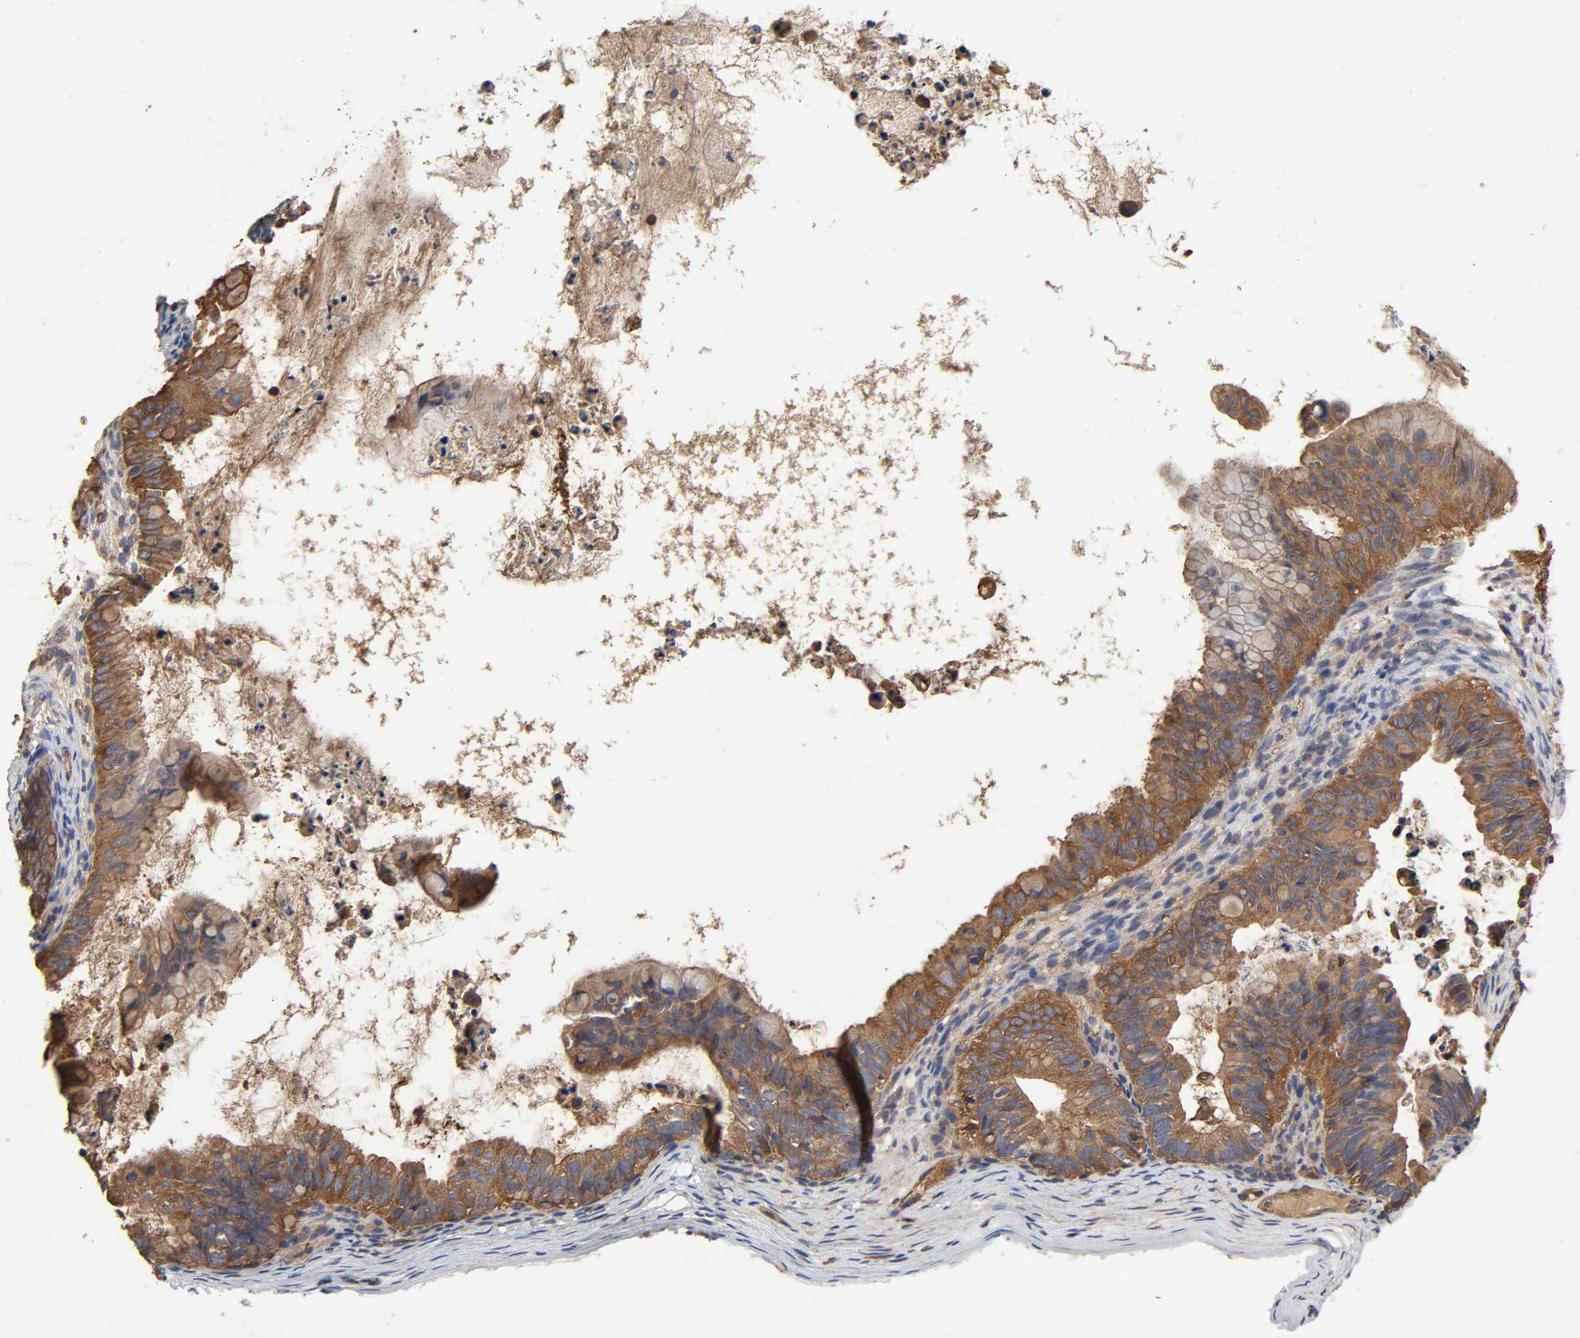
{"staining": {"intensity": "strong", "quantity": "25%-75%", "location": "cytoplasmic/membranous"}, "tissue": "ovarian cancer", "cell_type": "Tumor cells", "image_type": "cancer", "snomed": [{"axis": "morphology", "description": "Cystadenocarcinoma, mucinous, NOS"}, {"axis": "topography", "description": "Ovary"}], "caption": "Immunohistochemical staining of human ovarian cancer exhibits high levels of strong cytoplasmic/membranous protein expression in approximately 25%-75% of tumor cells.", "gene": "LAMTOR2", "patient": {"sex": "female", "age": 36}}